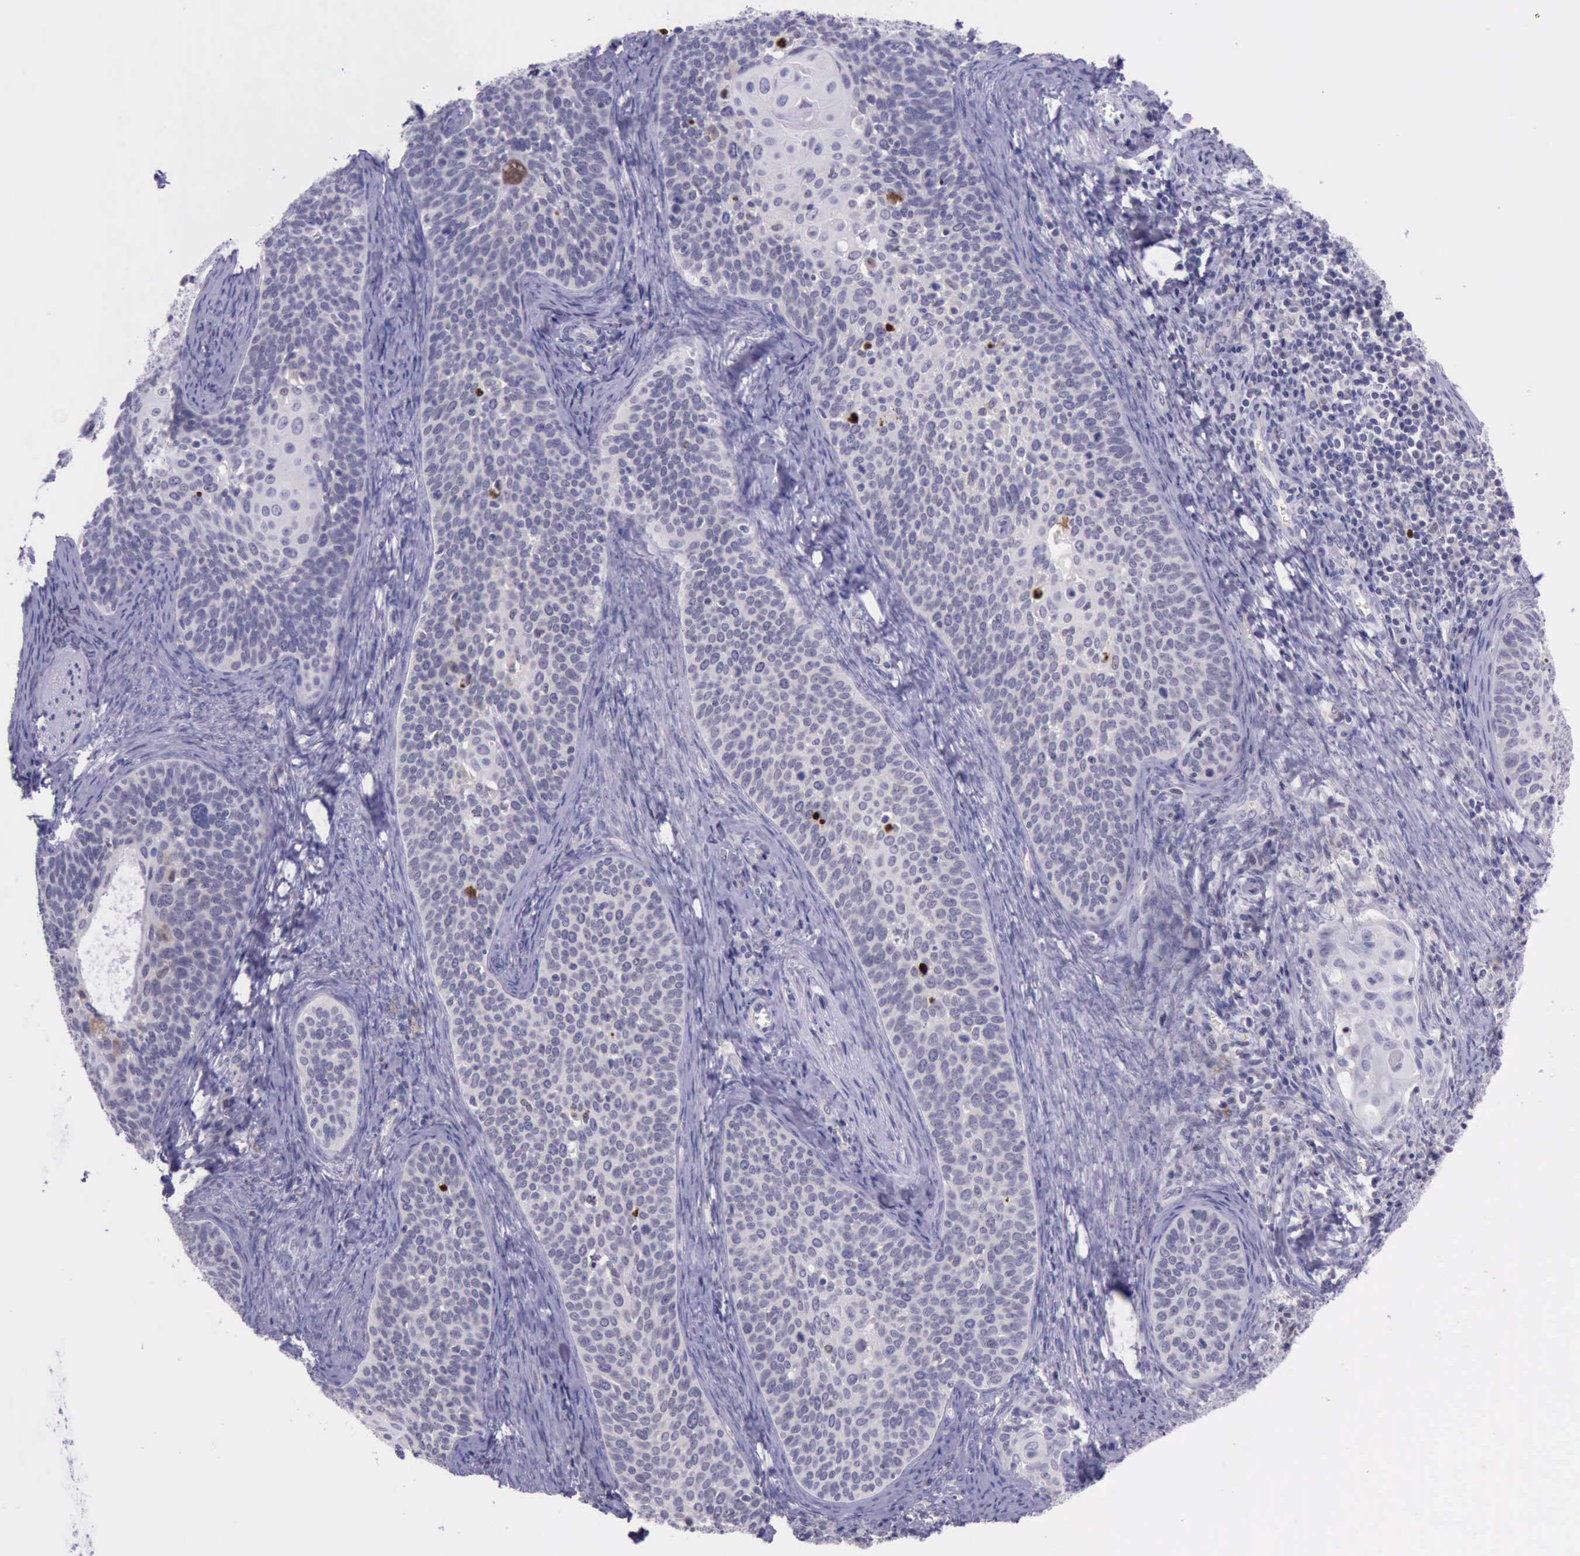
{"staining": {"intensity": "strong", "quantity": "<25%", "location": "nuclear"}, "tissue": "cervical cancer", "cell_type": "Tumor cells", "image_type": "cancer", "snomed": [{"axis": "morphology", "description": "Squamous cell carcinoma, NOS"}, {"axis": "topography", "description": "Cervix"}], "caption": "This image exhibits IHC staining of cervical cancer (squamous cell carcinoma), with medium strong nuclear staining in approximately <25% of tumor cells.", "gene": "PARP1", "patient": {"sex": "female", "age": 33}}